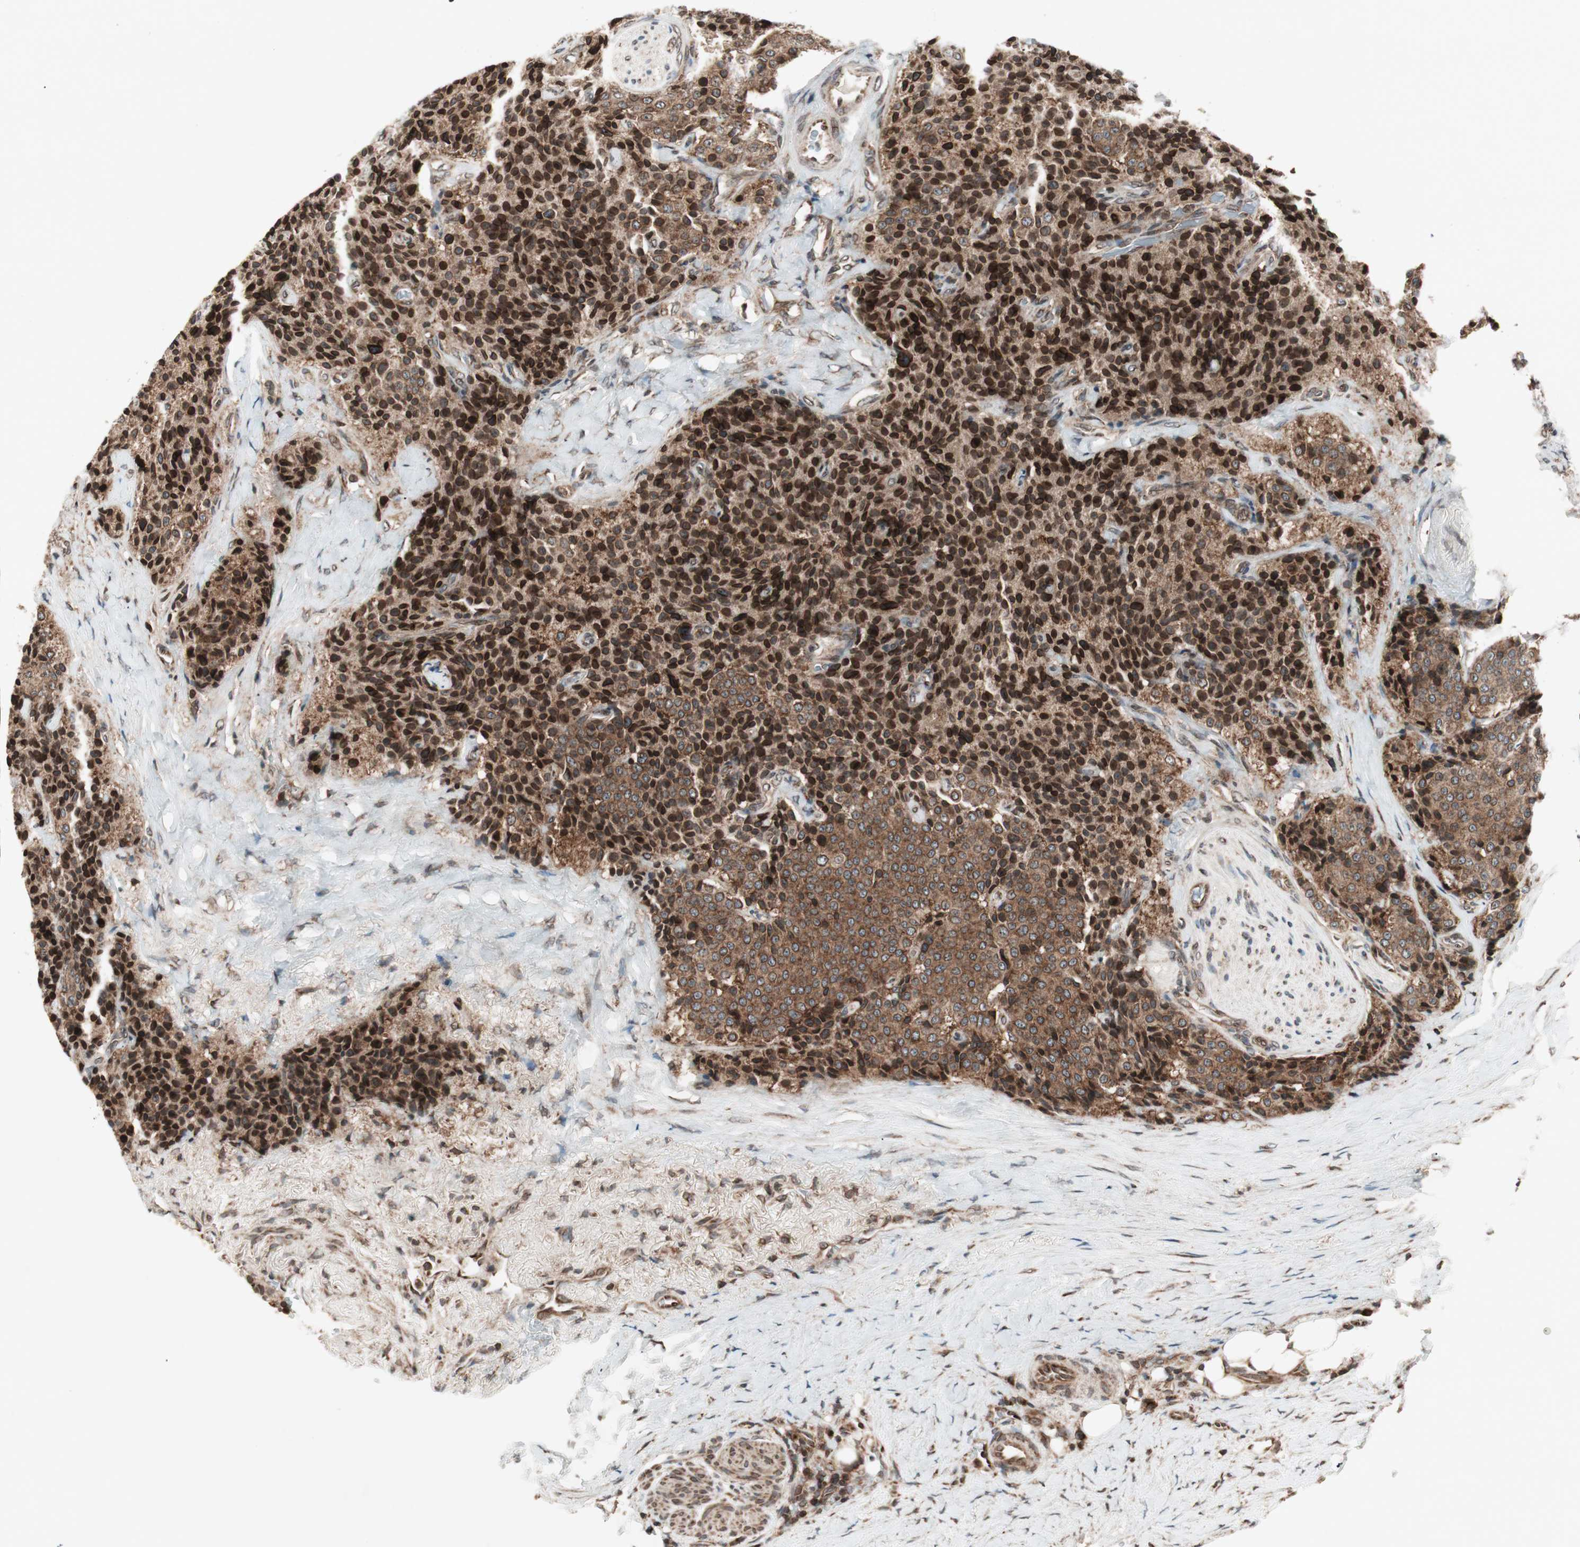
{"staining": {"intensity": "strong", "quantity": ">75%", "location": "cytoplasmic/membranous,nuclear"}, "tissue": "carcinoid", "cell_type": "Tumor cells", "image_type": "cancer", "snomed": [{"axis": "morphology", "description": "Carcinoid, malignant, NOS"}, {"axis": "topography", "description": "Colon"}], "caption": "Immunohistochemistry (IHC) micrograph of human carcinoid (malignant) stained for a protein (brown), which displays high levels of strong cytoplasmic/membranous and nuclear positivity in about >75% of tumor cells.", "gene": "NUP62", "patient": {"sex": "female", "age": 61}}